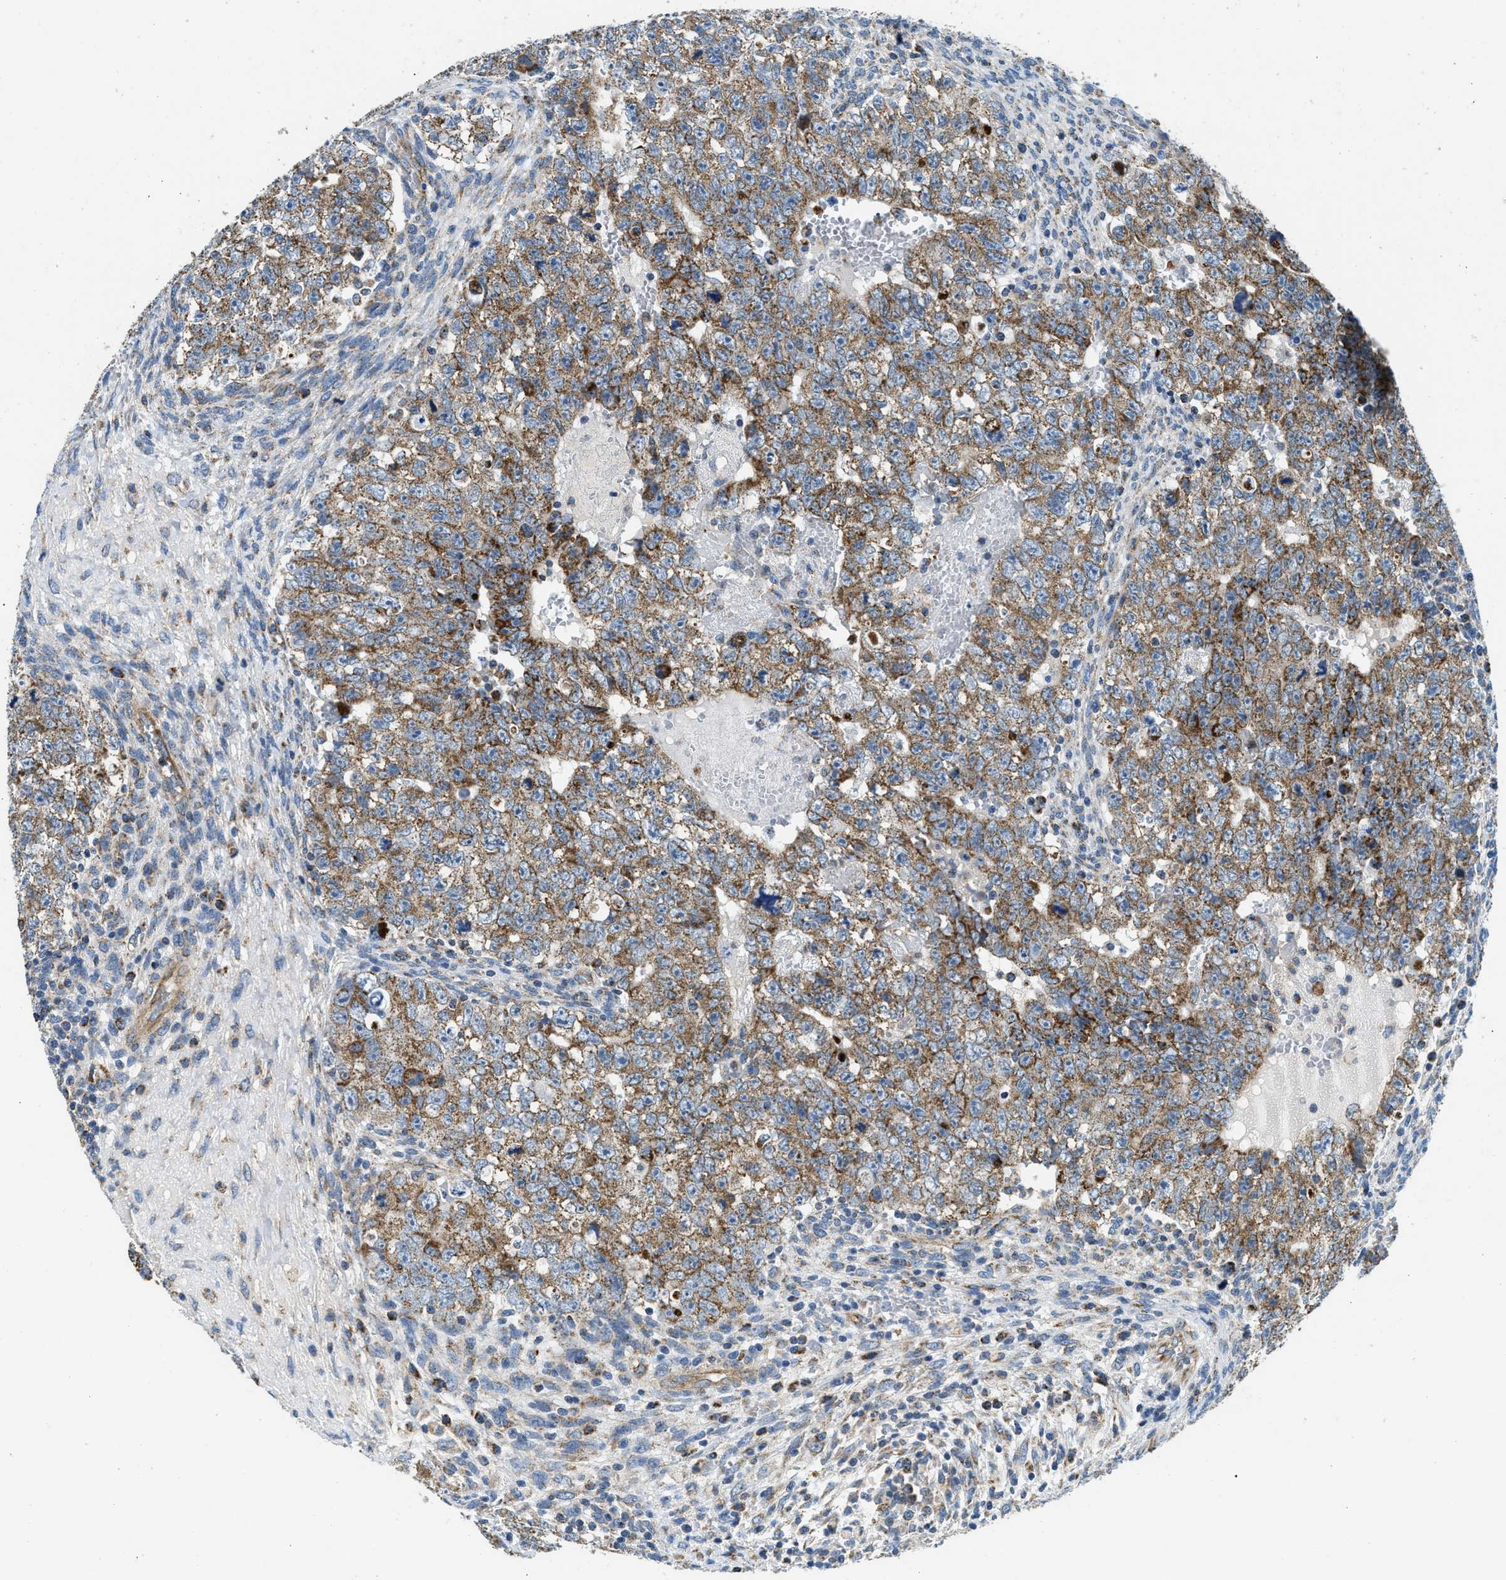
{"staining": {"intensity": "moderate", "quantity": ">75%", "location": "cytoplasmic/membranous"}, "tissue": "testis cancer", "cell_type": "Tumor cells", "image_type": "cancer", "snomed": [{"axis": "morphology", "description": "Seminoma, NOS"}, {"axis": "morphology", "description": "Carcinoma, Embryonal, NOS"}, {"axis": "topography", "description": "Testis"}], "caption": "Brown immunohistochemical staining in seminoma (testis) shows moderate cytoplasmic/membranous expression in about >75% of tumor cells.", "gene": "STK33", "patient": {"sex": "male", "age": 38}}